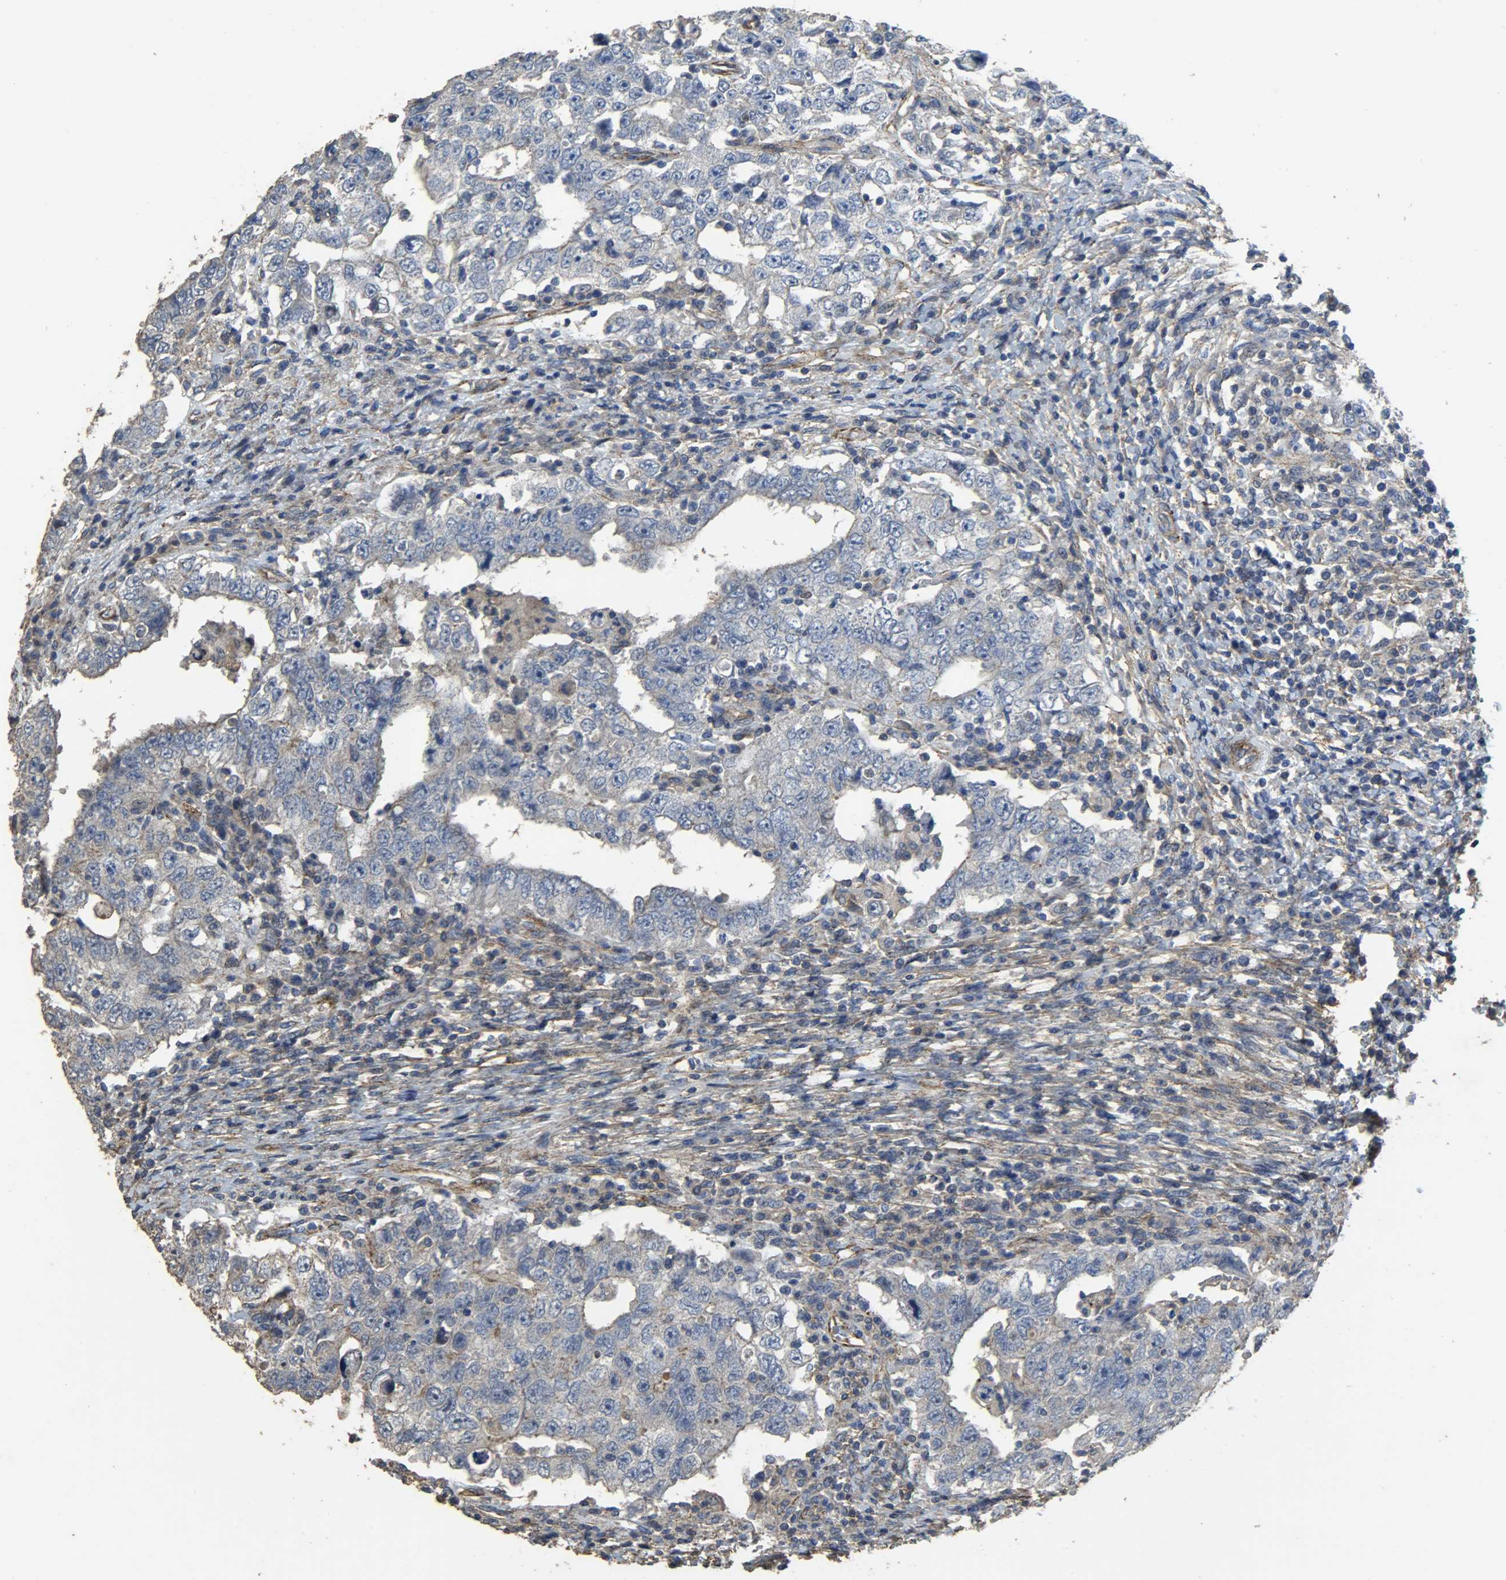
{"staining": {"intensity": "negative", "quantity": "none", "location": "none"}, "tissue": "testis cancer", "cell_type": "Tumor cells", "image_type": "cancer", "snomed": [{"axis": "morphology", "description": "Carcinoma, Embryonal, NOS"}, {"axis": "topography", "description": "Testis"}], "caption": "High power microscopy histopathology image of an immunohistochemistry photomicrograph of testis cancer (embryonal carcinoma), revealing no significant expression in tumor cells. (Stains: DAB IHC with hematoxylin counter stain, Microscopy: brightfield microscopy at high magnification).", "gene": "TPM4", "patient": {"sex": "male", "age": 26}}